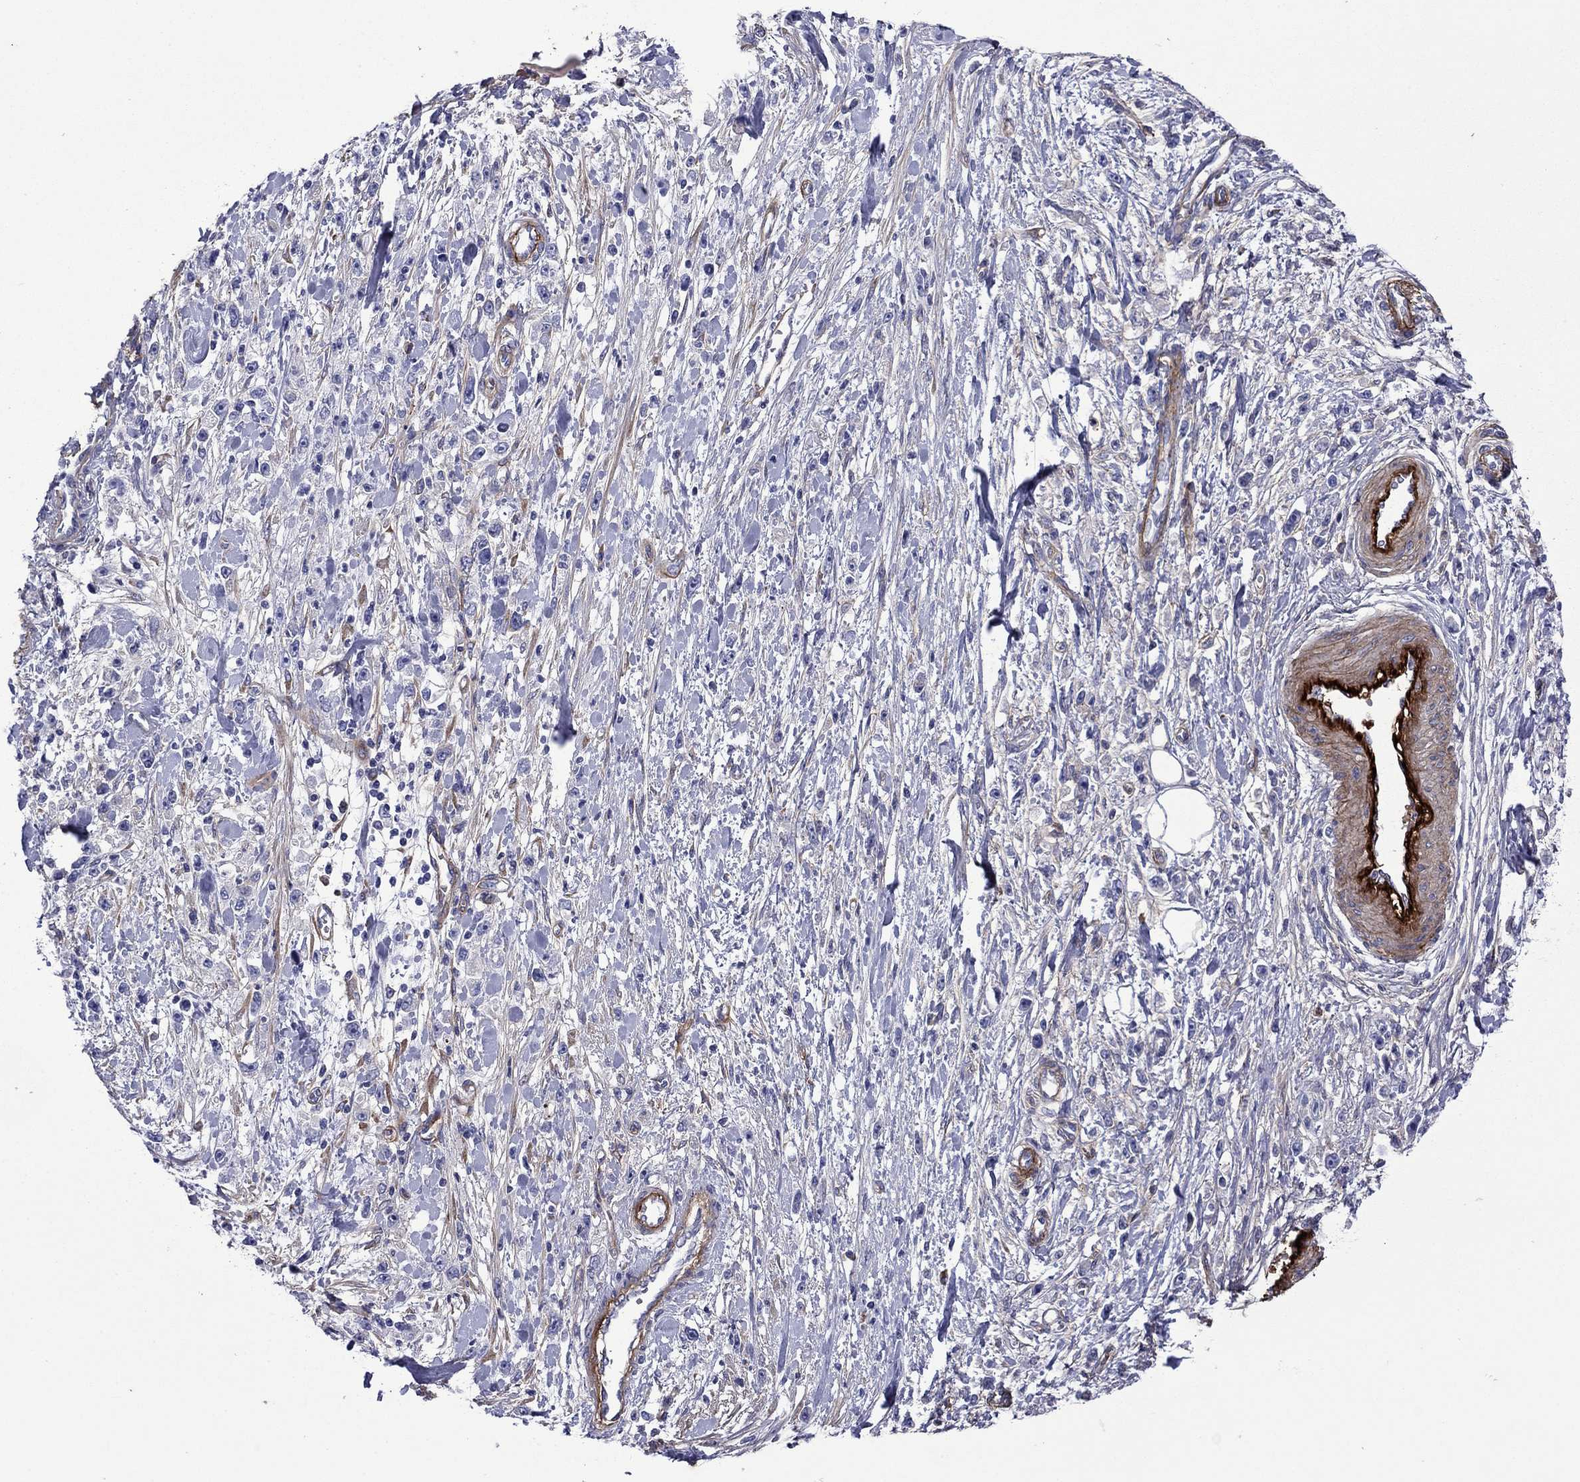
{"staining": {"intensity": "negative", "quantity": "none", "location": "none"}, "tissue": "stomach cancer", "cell_type": "Tumor cells", "image_type": "cancer", "snomed": [{"axis": "morphology", "description": "Adenocarcinoma, NOS"}, {"axis": "topography", "description": "Stomach"}], "caption": "Adenocarcinoma (stomach) was stained to show a protein in brown. There is no significant expression in tumor cells. (Brightfield microscopy of DAB immunohistochemistry (IHC) at high magnification).", "gene": "HSPG2", "patient": {"sex": "female", "age": 59}}